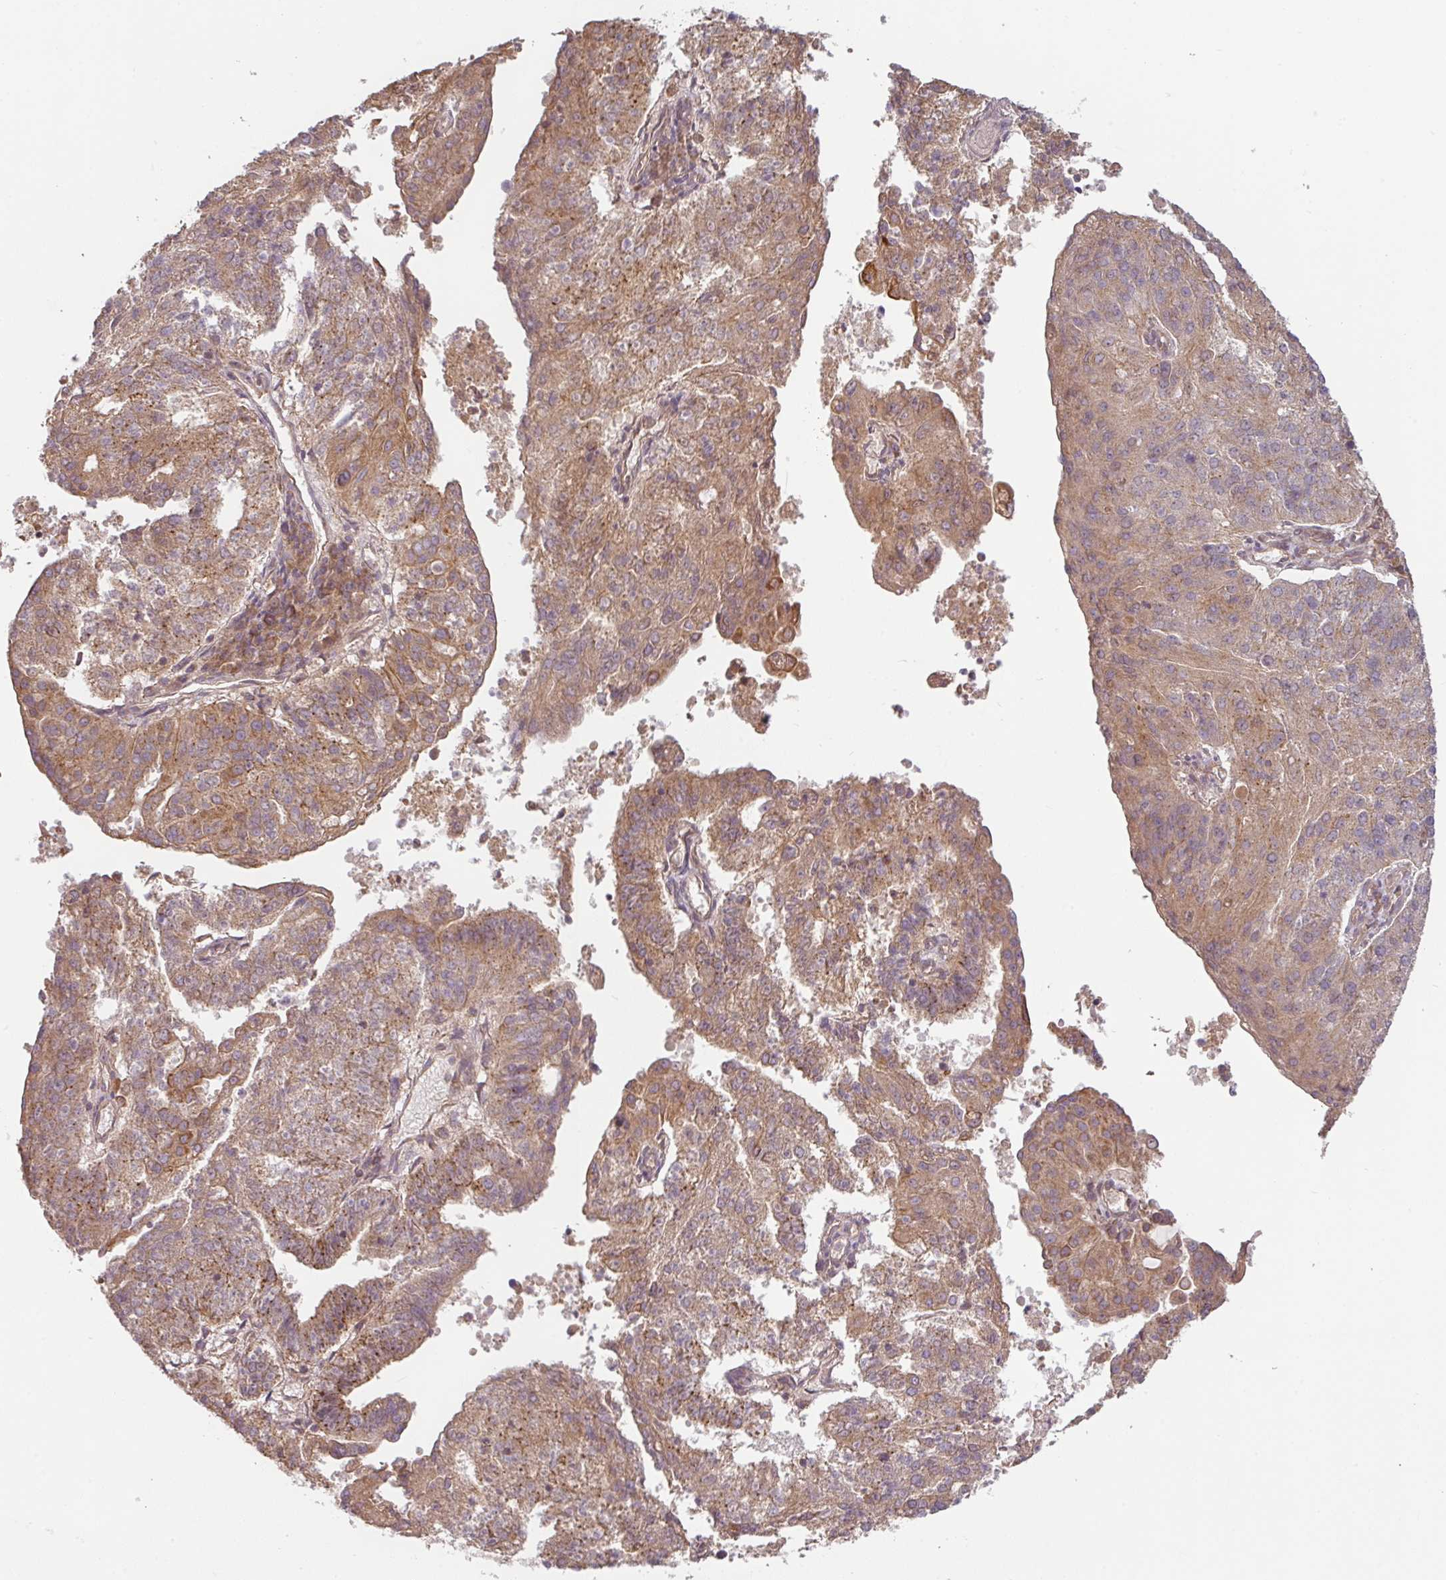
{"staining": {"intensity": "moderate", "quantity": ">75%", "location": "cytoplasmic/membranous"}, "tissue": "endometrial cancer", "cell_type": "Tumor cells", "image_type": "cancer", "snomed": [{"axis": "morphology", "description": "Adenocarcinoma, NOS"}, {"axis": "topography", "description": "Endometrium"}], "caption": "IHC (DAB (3,3'-diaminobenzidine)) staining of adenocarcinoma (endometrial) exhibits moderate cytoplasmic/membranous protein positivity in approximately >75% of tumor cells. (Stains: DAB (3,3'-diaminobenzidine) in brown, nuclei in blue, Microscopy: brightfield microscopy at high magnification).", "gene": "RNF31", "patient": {"sex": "female", "age": 82}}